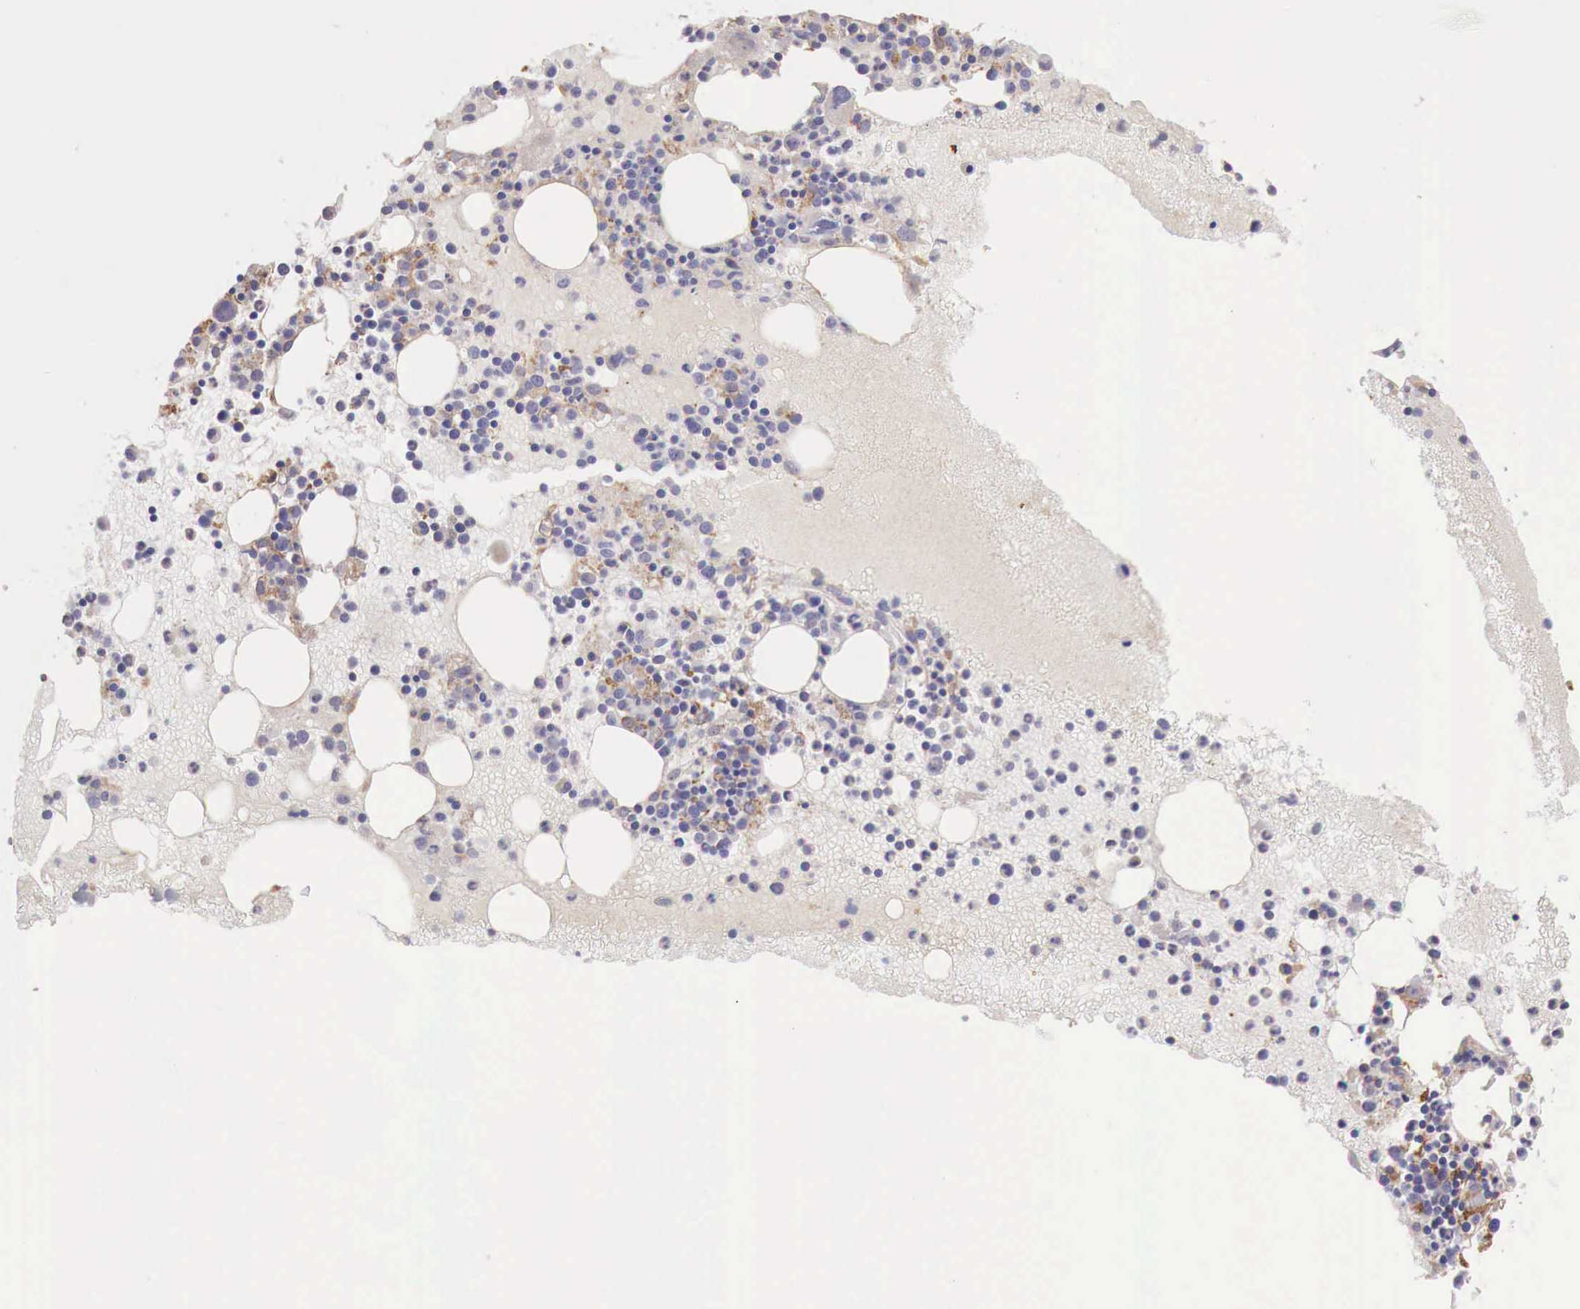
{"staining": {"intensity": "moderate", "quantity": "25%-75%", "location": "cytoplasmic/membranous"}, "tissue": "bone marrow", "cell_type": "Hematopoietic cells", "image_type": "normal", "snomed": [{"axis": "morphology", "description": "Normal tissue, NOS"}, {"axis": "topography", "description": "Bone marrow"}], "caption": "Immunohistochemical staining of unremarkable bone marrow displays medium levels of moderate cytoplasmic/membranous expression in approximately 25%-75% of hematopoietic cells. The staining was performed using DAB to visualize the protein expression in brown, while the nuclei were stained in blue with hematoxylin (Magnification: 20x).", "gene": "CHRDL1", "patient": {"sex": "female", "age": 74}}